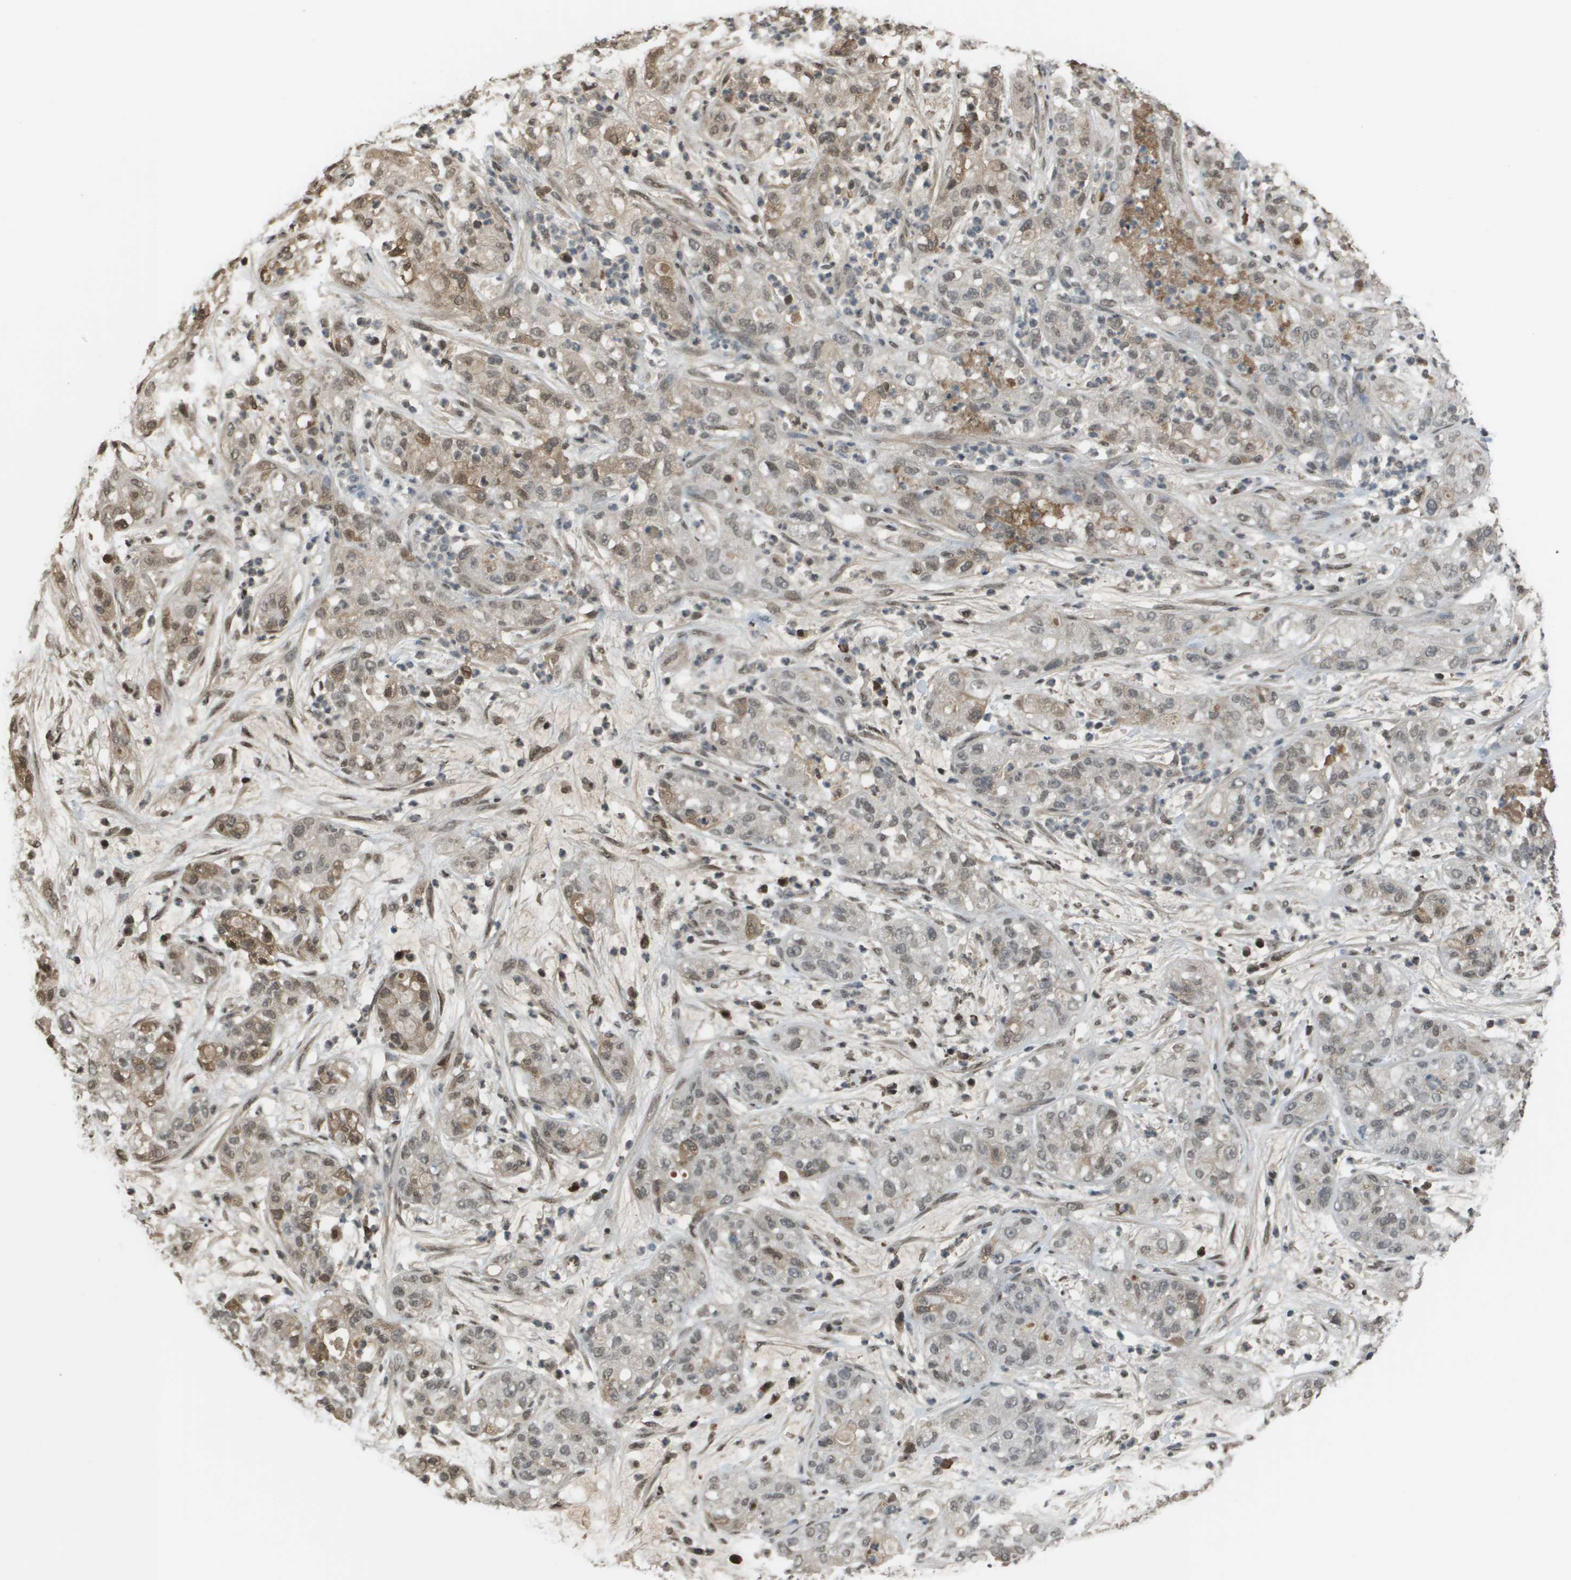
{"staining": {"intensity": "moderate", "quantity": "<25%", "location": "cytoplasmic/membranous,nuclear"}, "tissue": "pancreatic cancer", "cell_type": "Tumor cells", "image_type": "cancer", "snomed": [{"axis": "morphology", "description": "Adenocarcinoma, NOS"}, {"axis": "topography", "description": "Pancreas"}], "caption": "Immunohistochemical staining of pancreatic adenocarcinoma exhibits moderate cytoplasmic/membranous and nuclear protein positivity in about <25% of tumor cells. (DAB IHC, brown staining for protein, blue staining for nuclei).", "gene": "NDRG2", "patient": {"sex": "female", "age": 78}}